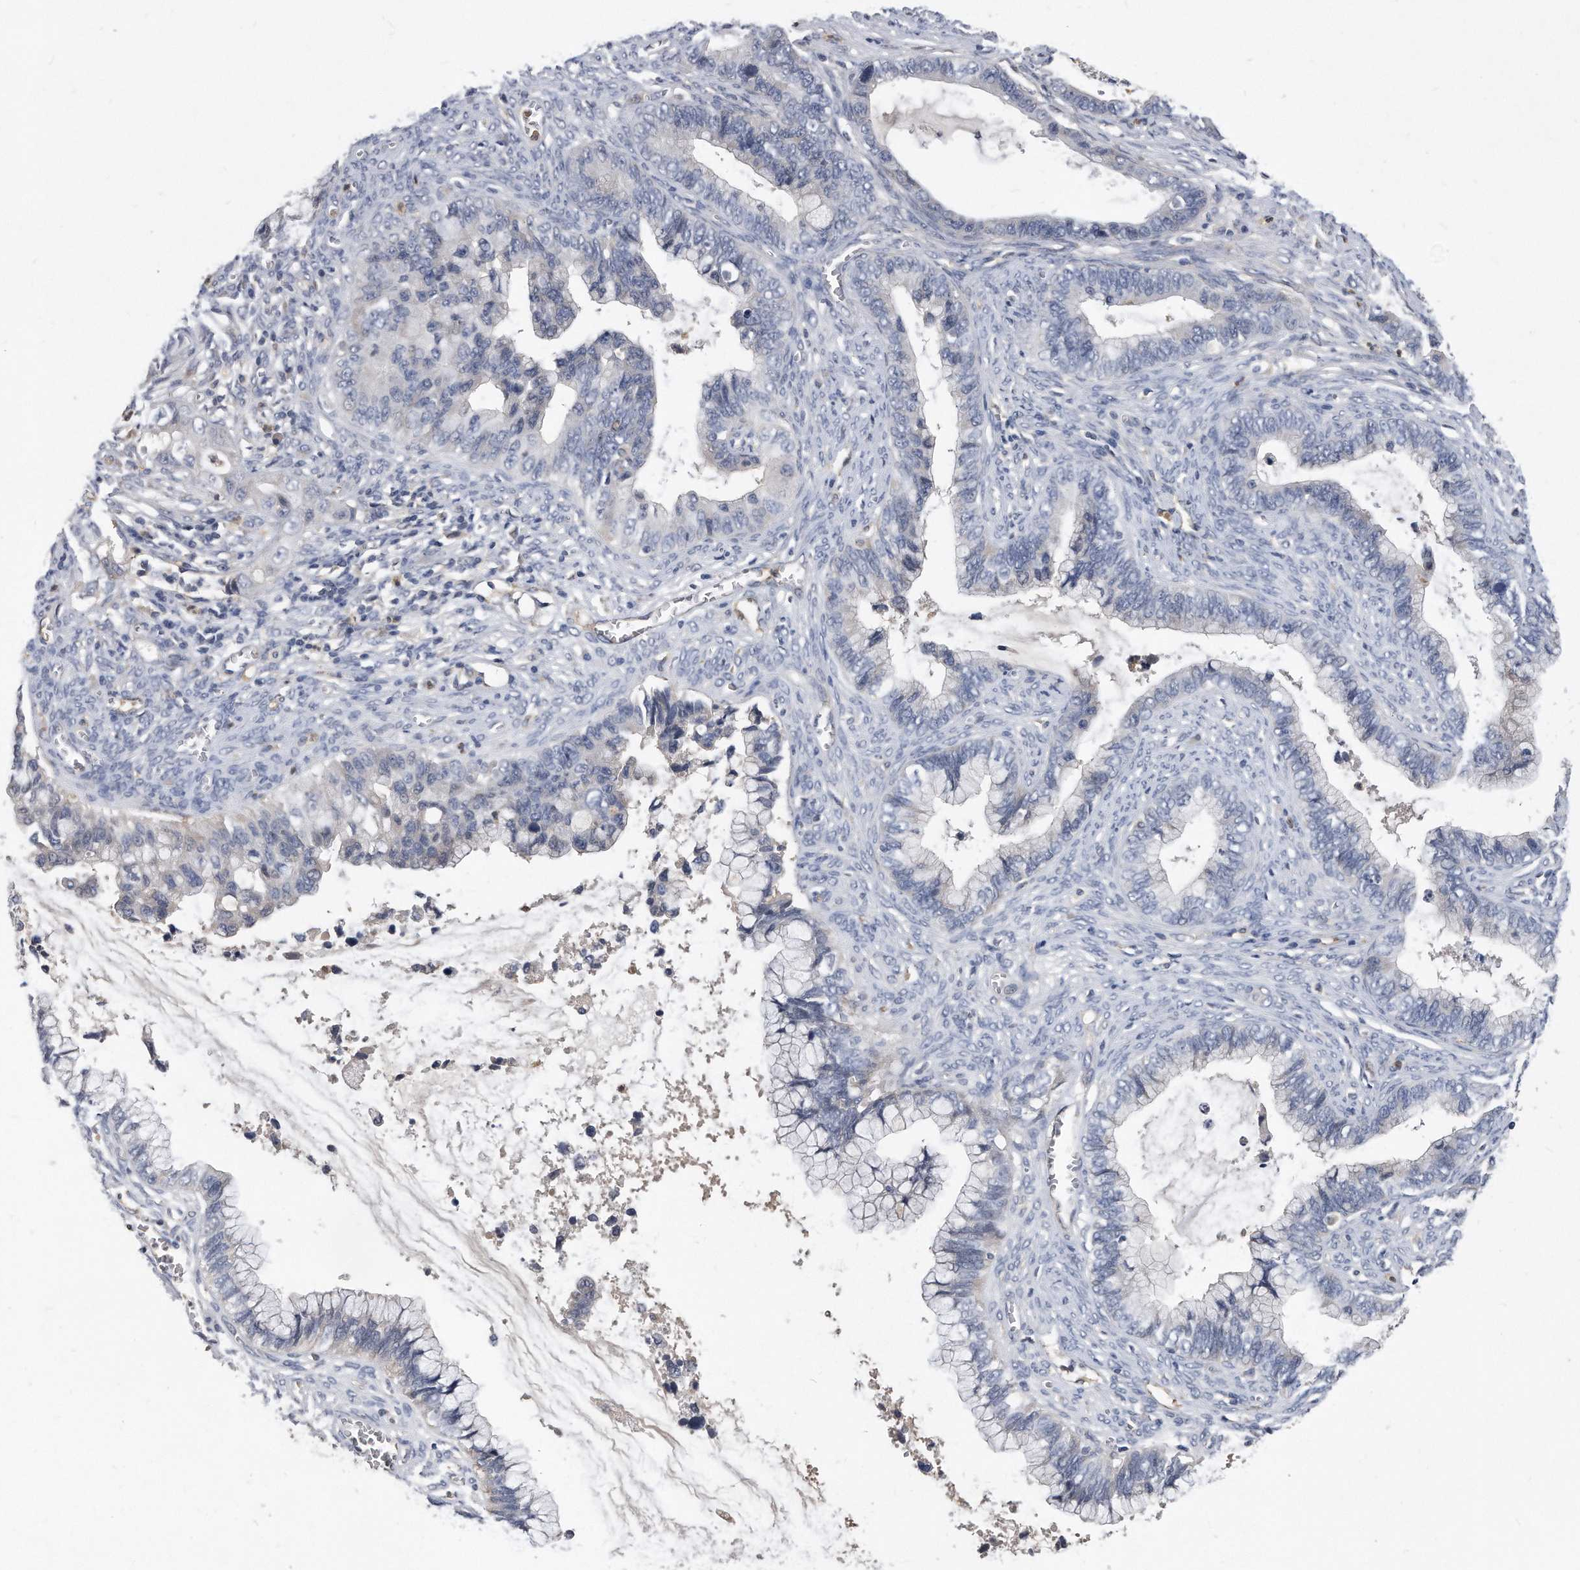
{"staining": {"intensity": "negative", "quantity": "none", "location": "none"}, "tissue": "cervical cancer", "cell_type": "Tumor cells", "image_type": "cancer", "snomed": [{"axis": "morphology", "description": "Adenocarcinoma, NOS"}, {"axis": "topography", "description": "Cervix"}], "caption": "Cervical cancer stained for a protein using immunohistochemistry (IHC) shows no expression tumor cells.", "gene": "HOMER3", "patient": {"sex": "female", "age": 44}}